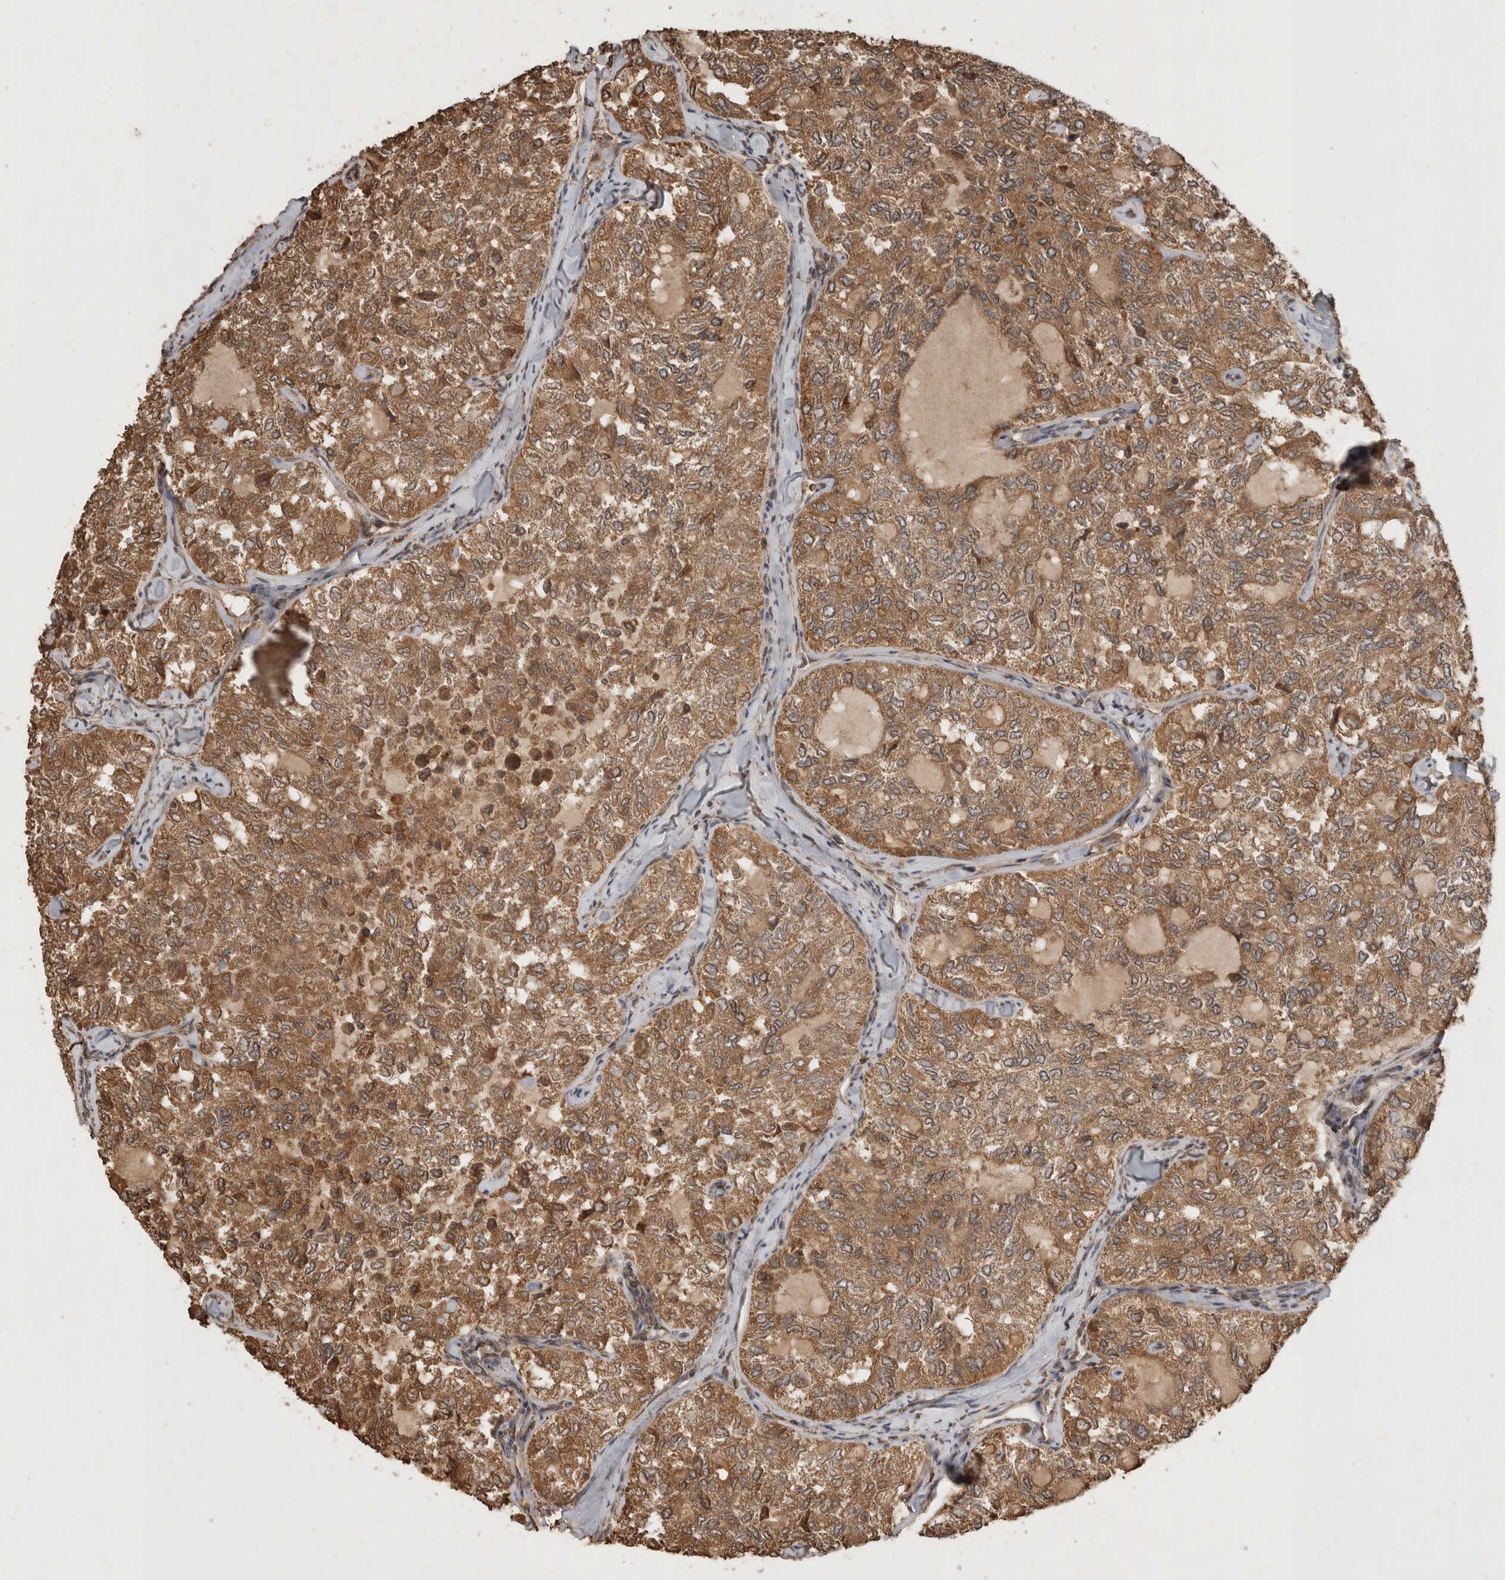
{"staining": {"intensity": "moderate", "quantity": ">75%", "location": "cytoplasmic/membranous"}, "tissue": "thyroid cancer", "cell_type": "Tumor cells", "image_type": "cancer", "snomed": [{"axis": "morphology", "description": "Follicular adenoma carcinoma, NOS"}, {"axis": "topography", "description": "Thyroid gland"}], "caption": "There is medium levels of moderate cytoplasmic/membranous expression in tumor cells of follicular adenoma carcinoma (thyroid), as demonstrated by immunohistochemical staining (brown color).", "gene": "OTUD7B", "patient": {"sex": "male", "age": 75}}